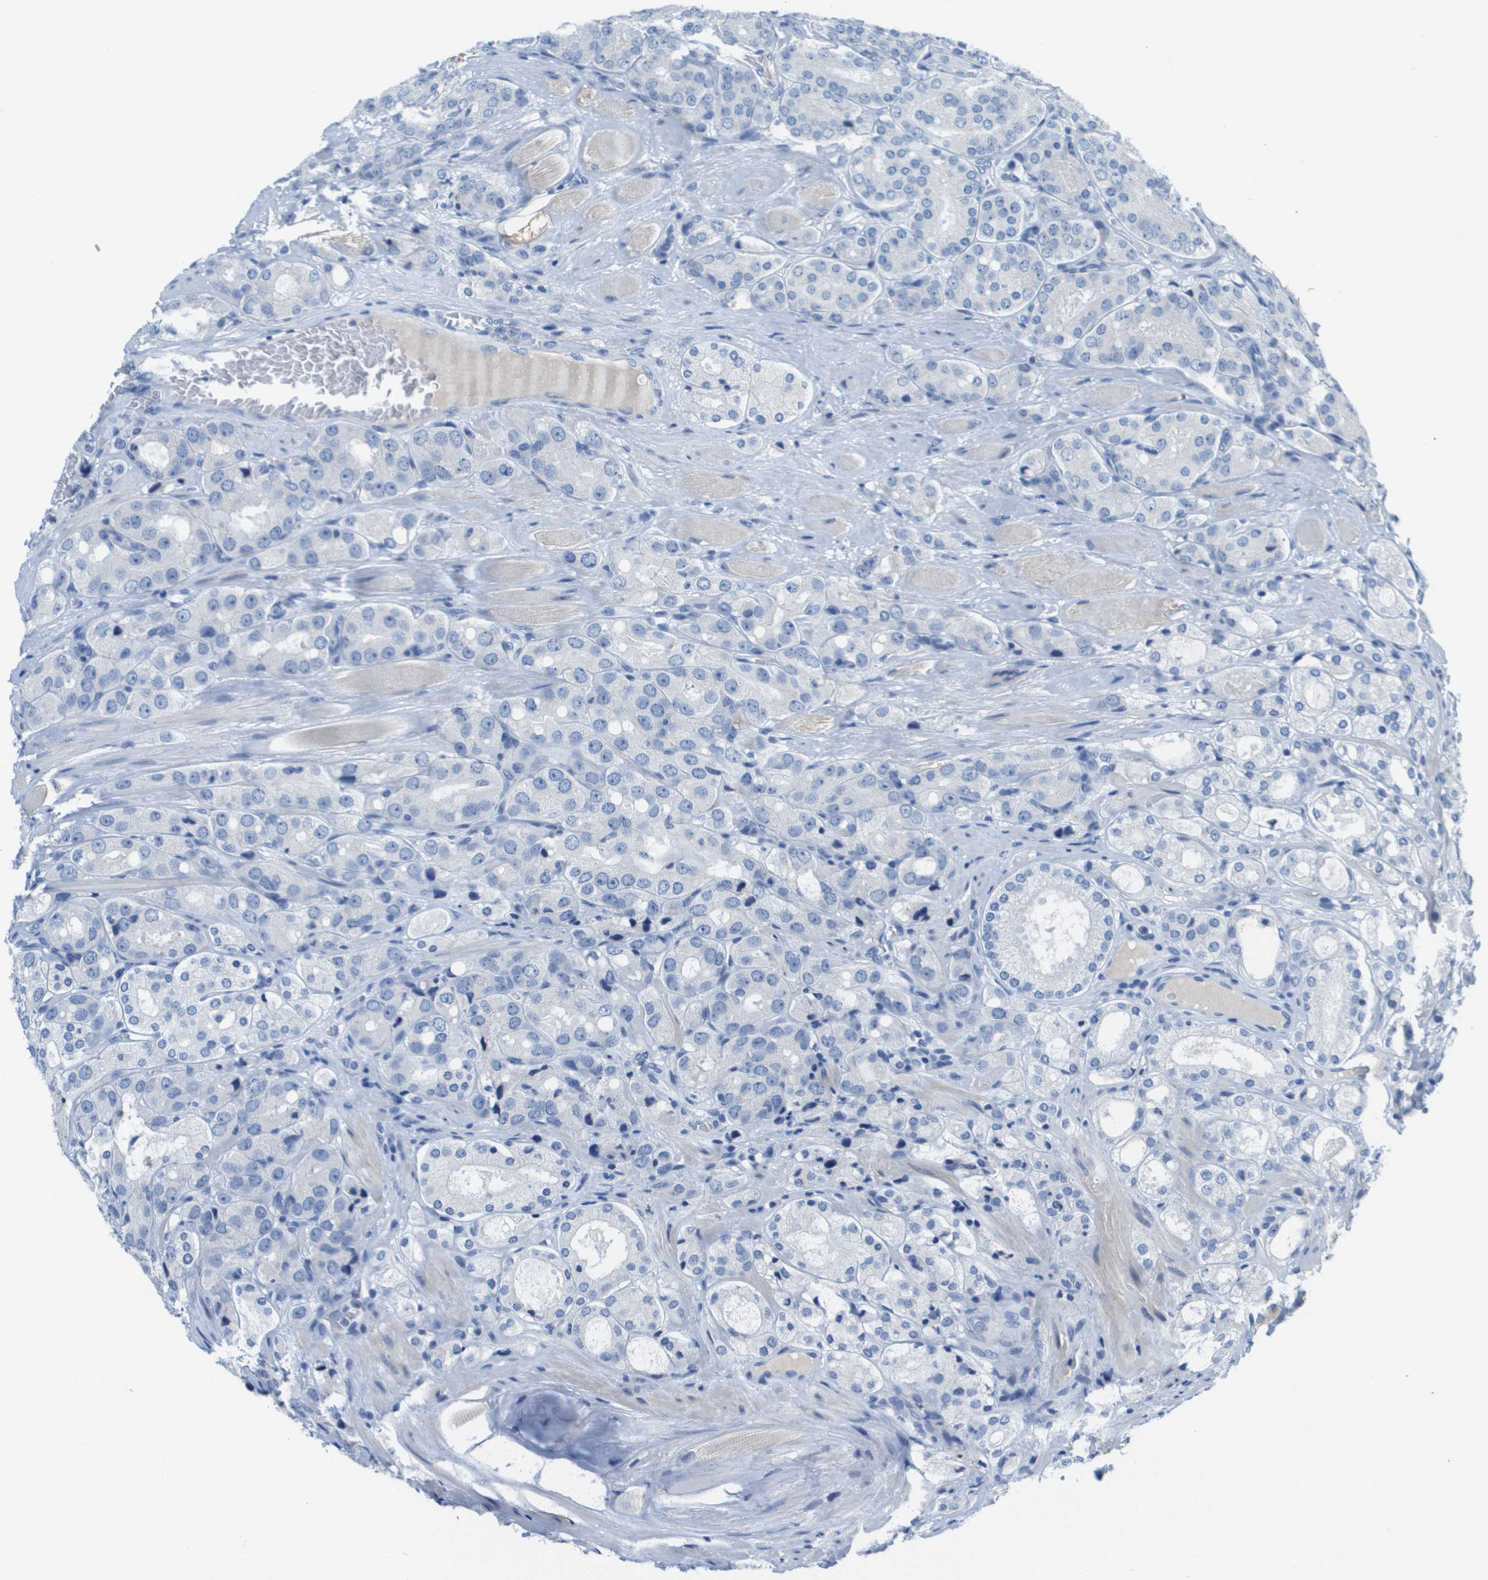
{"staining": {"intensity": "negative", "quantity": "none", "location": "none"}, "tissue": "prostate cancer", "cell_type": "Tumor cells", "image_type": "cancer", "snomed": [{"axis": "morphology", "description": "Adenocarcinoma, High grade"}, {"axis": "topography", "description": "Prostate"}], "caption": "DAB (3,3'-diaminobenzidine) immunohistochemical staining of prostate cancer (high-grade adenocarcinoma) demonstrates no significant staining in tumor cells.", "gene": "NCS1", "patient": {"sex": "male", "age": 65}}